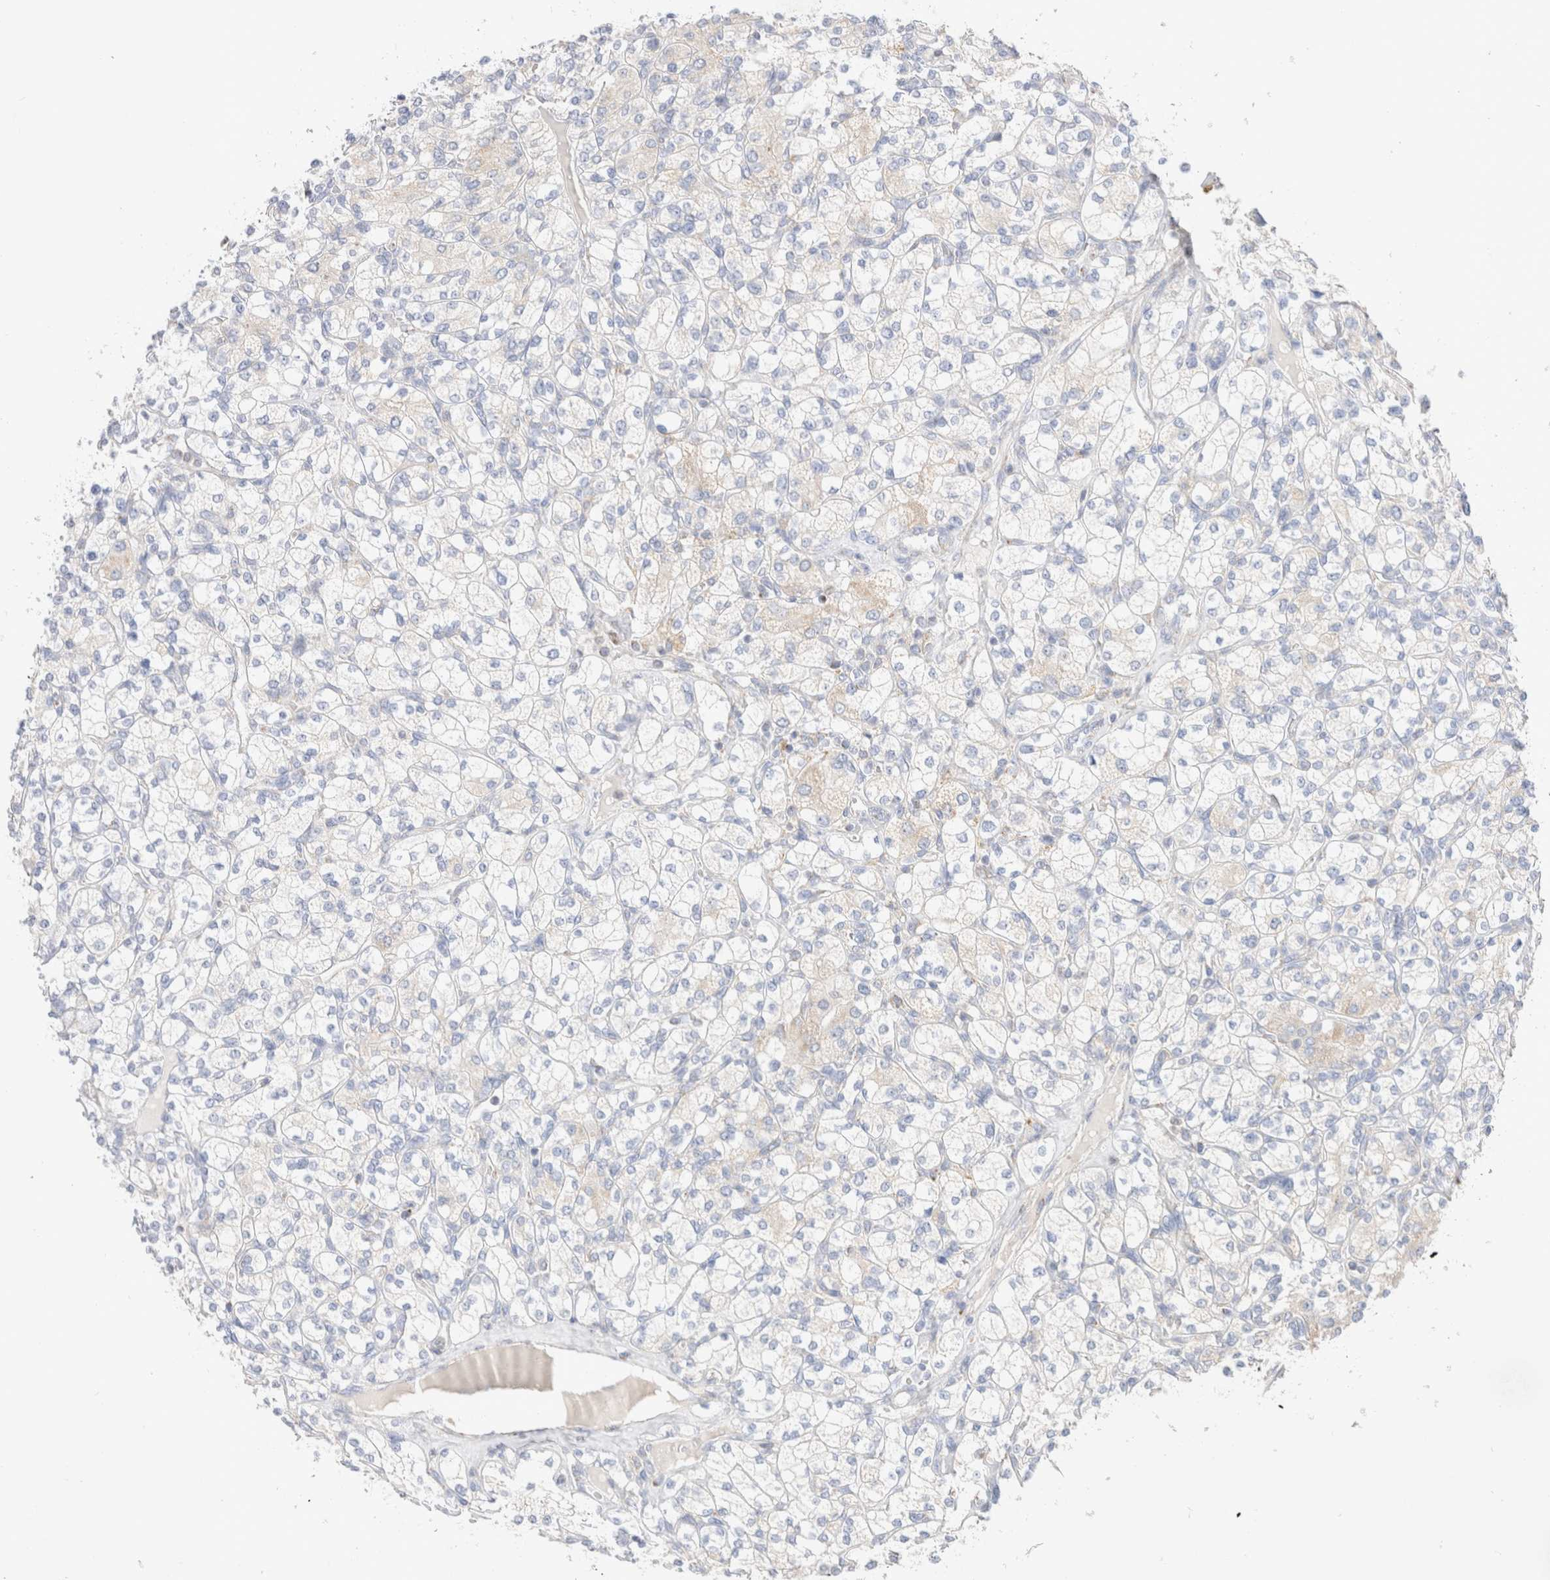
{"staining": {"intensity": "negative", "quantity": "none", "location": "none"}, "tissue": "renal cancer", "cell_type": "Tumor cells", "image_type": "cancer", "snomed": [{"axis": "morphology", "description": "Adenocarcinoma, NOS"}, {"axis": "topography", "description": "Kidney"}], "caption": "Immunohistochemistry (IHC) histopathology image of renal adenocarcinoma stained for a protein (brown), which exhibits no staining in tumor cells.", "gene": "ATP6V1C1", "patient": {"sex": "male", "age": 77}}